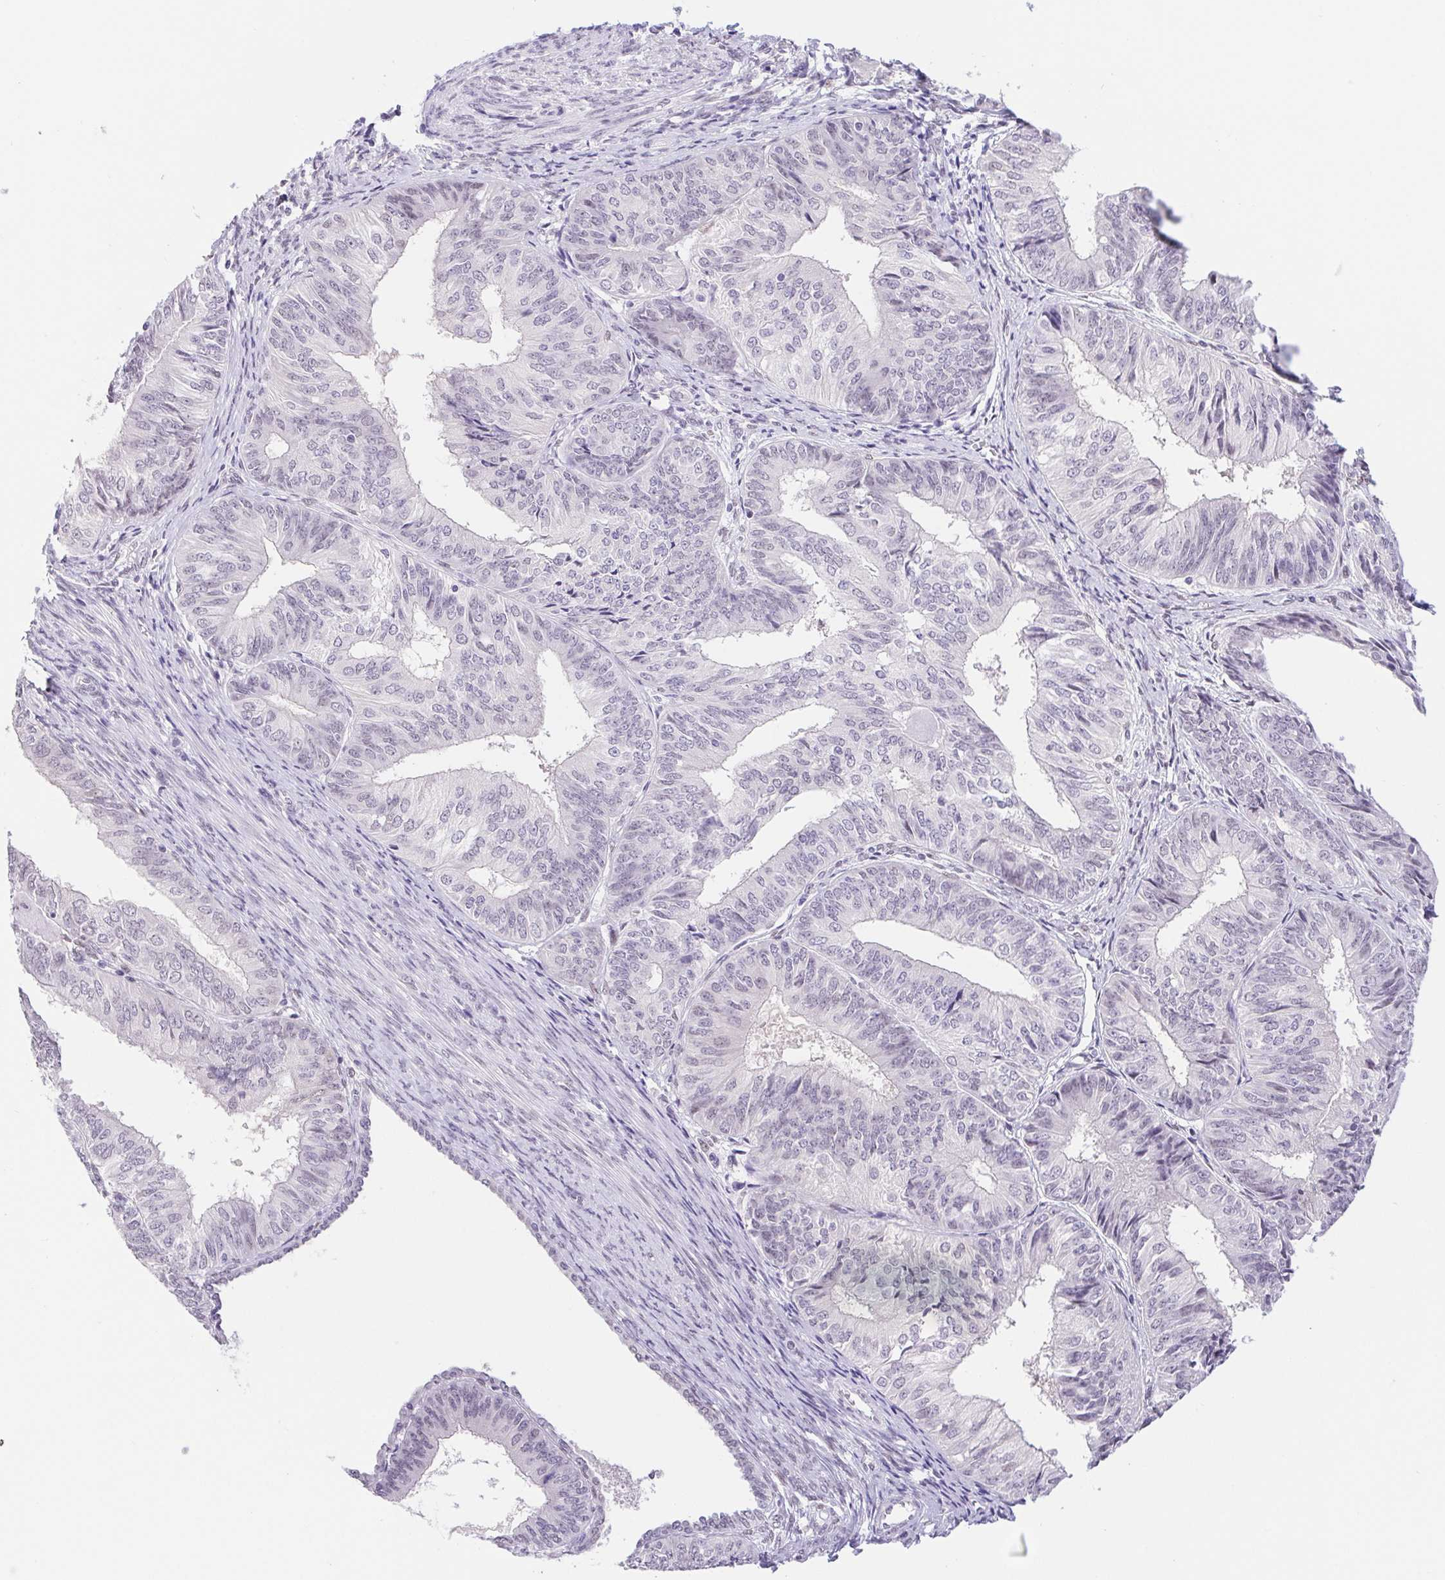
{"staining": {"intensity": "negative", "quantity": "none", "location": "none"}, "tissue": "endometrial cancer", "cell_type": "Tumor cells", "image_type": "cancer", "snomed": [{"axis": "morphology", "description": "Adenocarcinoma, NOS"}, {"axis": "topography", "description": "Endometrium"}], "caption": "Immunohistochemical staining of human endometrial adenocarcinoma shows no significant expression in tumor cells. (Stains: DAB (3,3'-diaminobenzidine) immunohistochemistry (IHC) with hematoxylin counter stain, Microscopy: brightfield microscopy at high magnification).", "gene": "CAND1", "patient": {"sex": "female", "age": 58}}